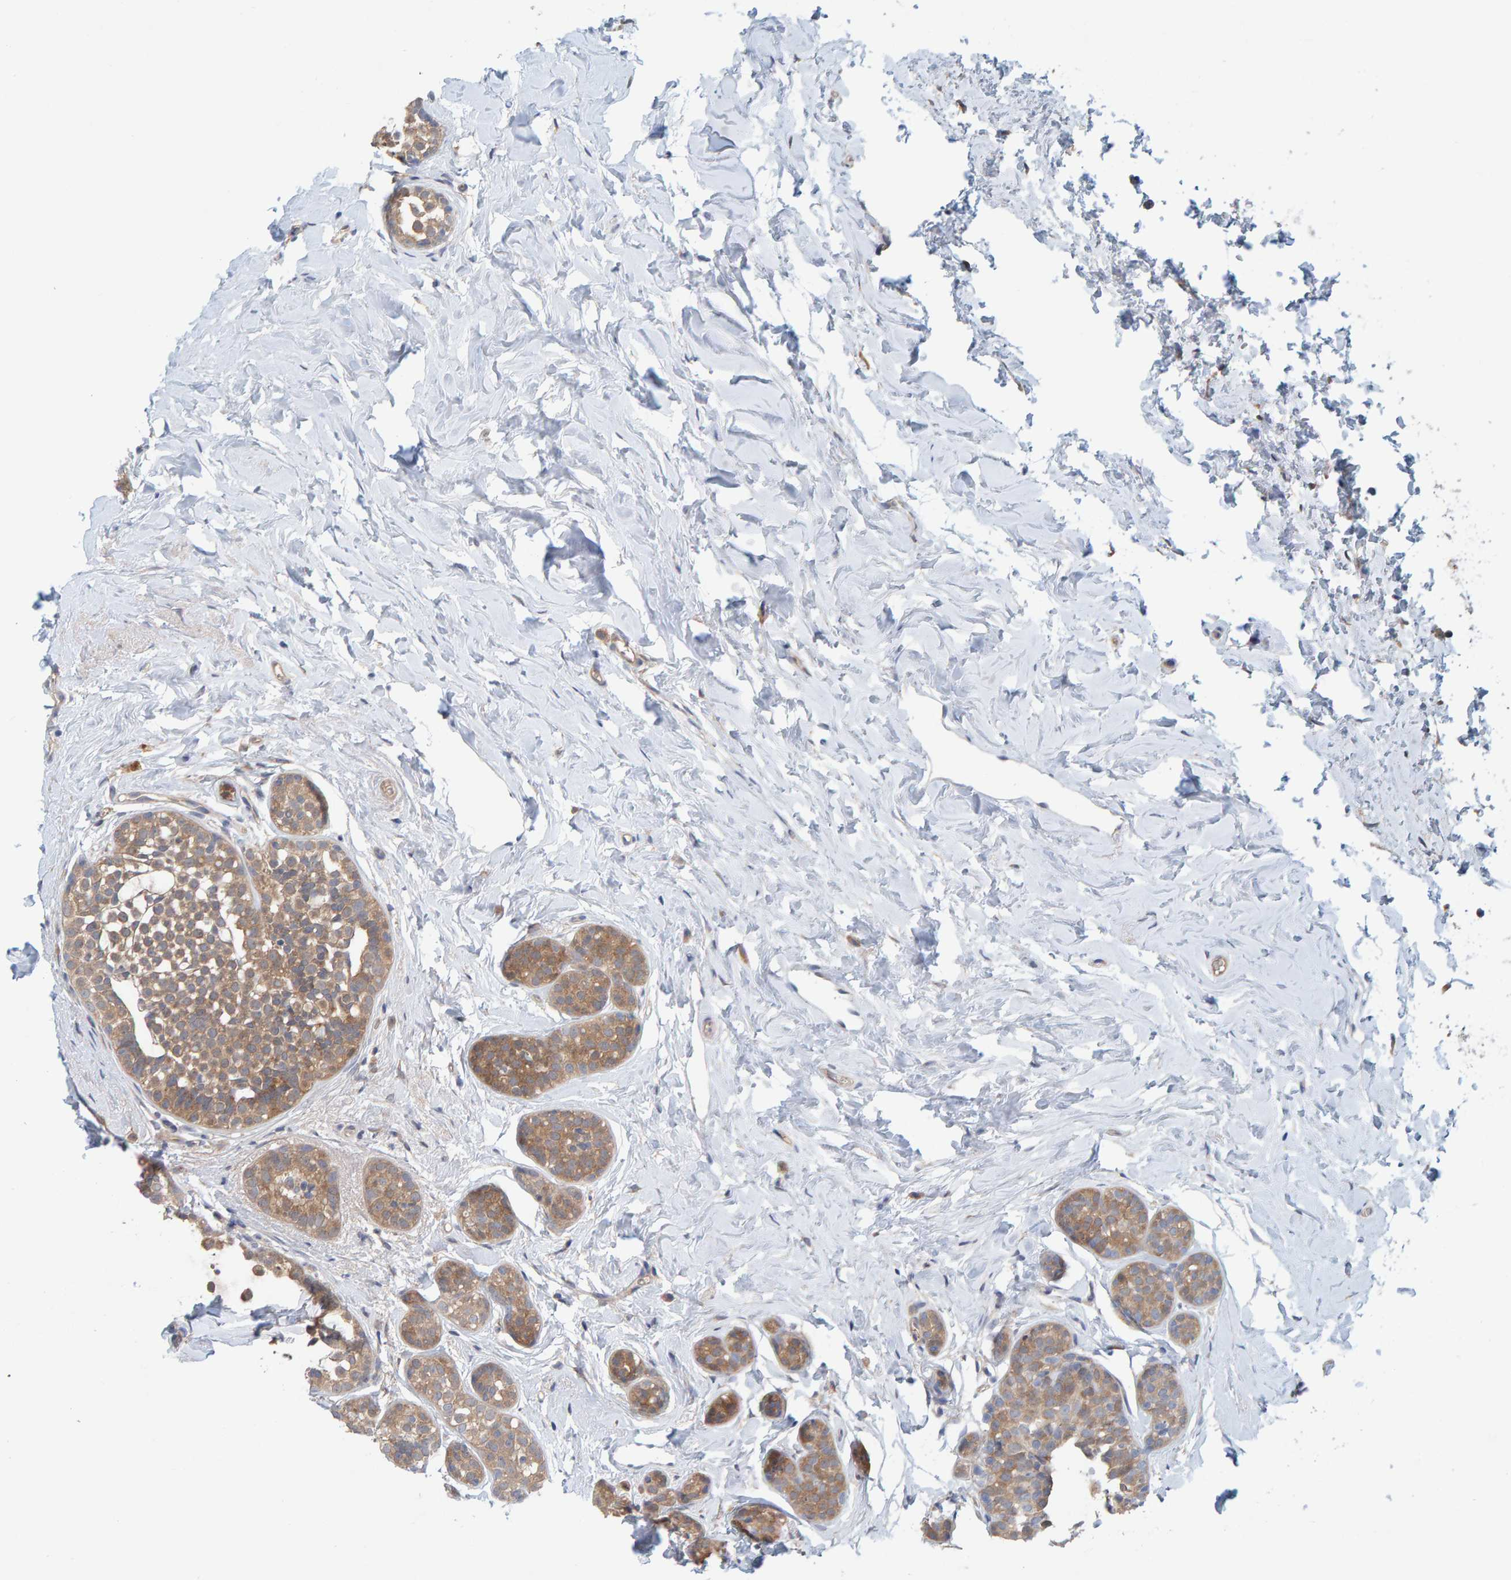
{"staining": {"intensity": "moderate", "quantity": ">75%", "location": "cytoplasmic/membranous"}, "tissue": "breast cancer", "cell_type": "Tumor cells", "image_type": "cancer", "snomed": [{"axis": "morphology", "description": "Duct carcinoma"}, {"axis": "topography", "description": "Breast"}], "caption": "Protein expression by immunohistochemistry (IHC) displays moderate cytoplasmic/membranous positivity in about >75% of tumor cells in breast invasive ductal carcinoma.", "gene": "TATDN1", "patient": {"sex": "female", "age": 55}}